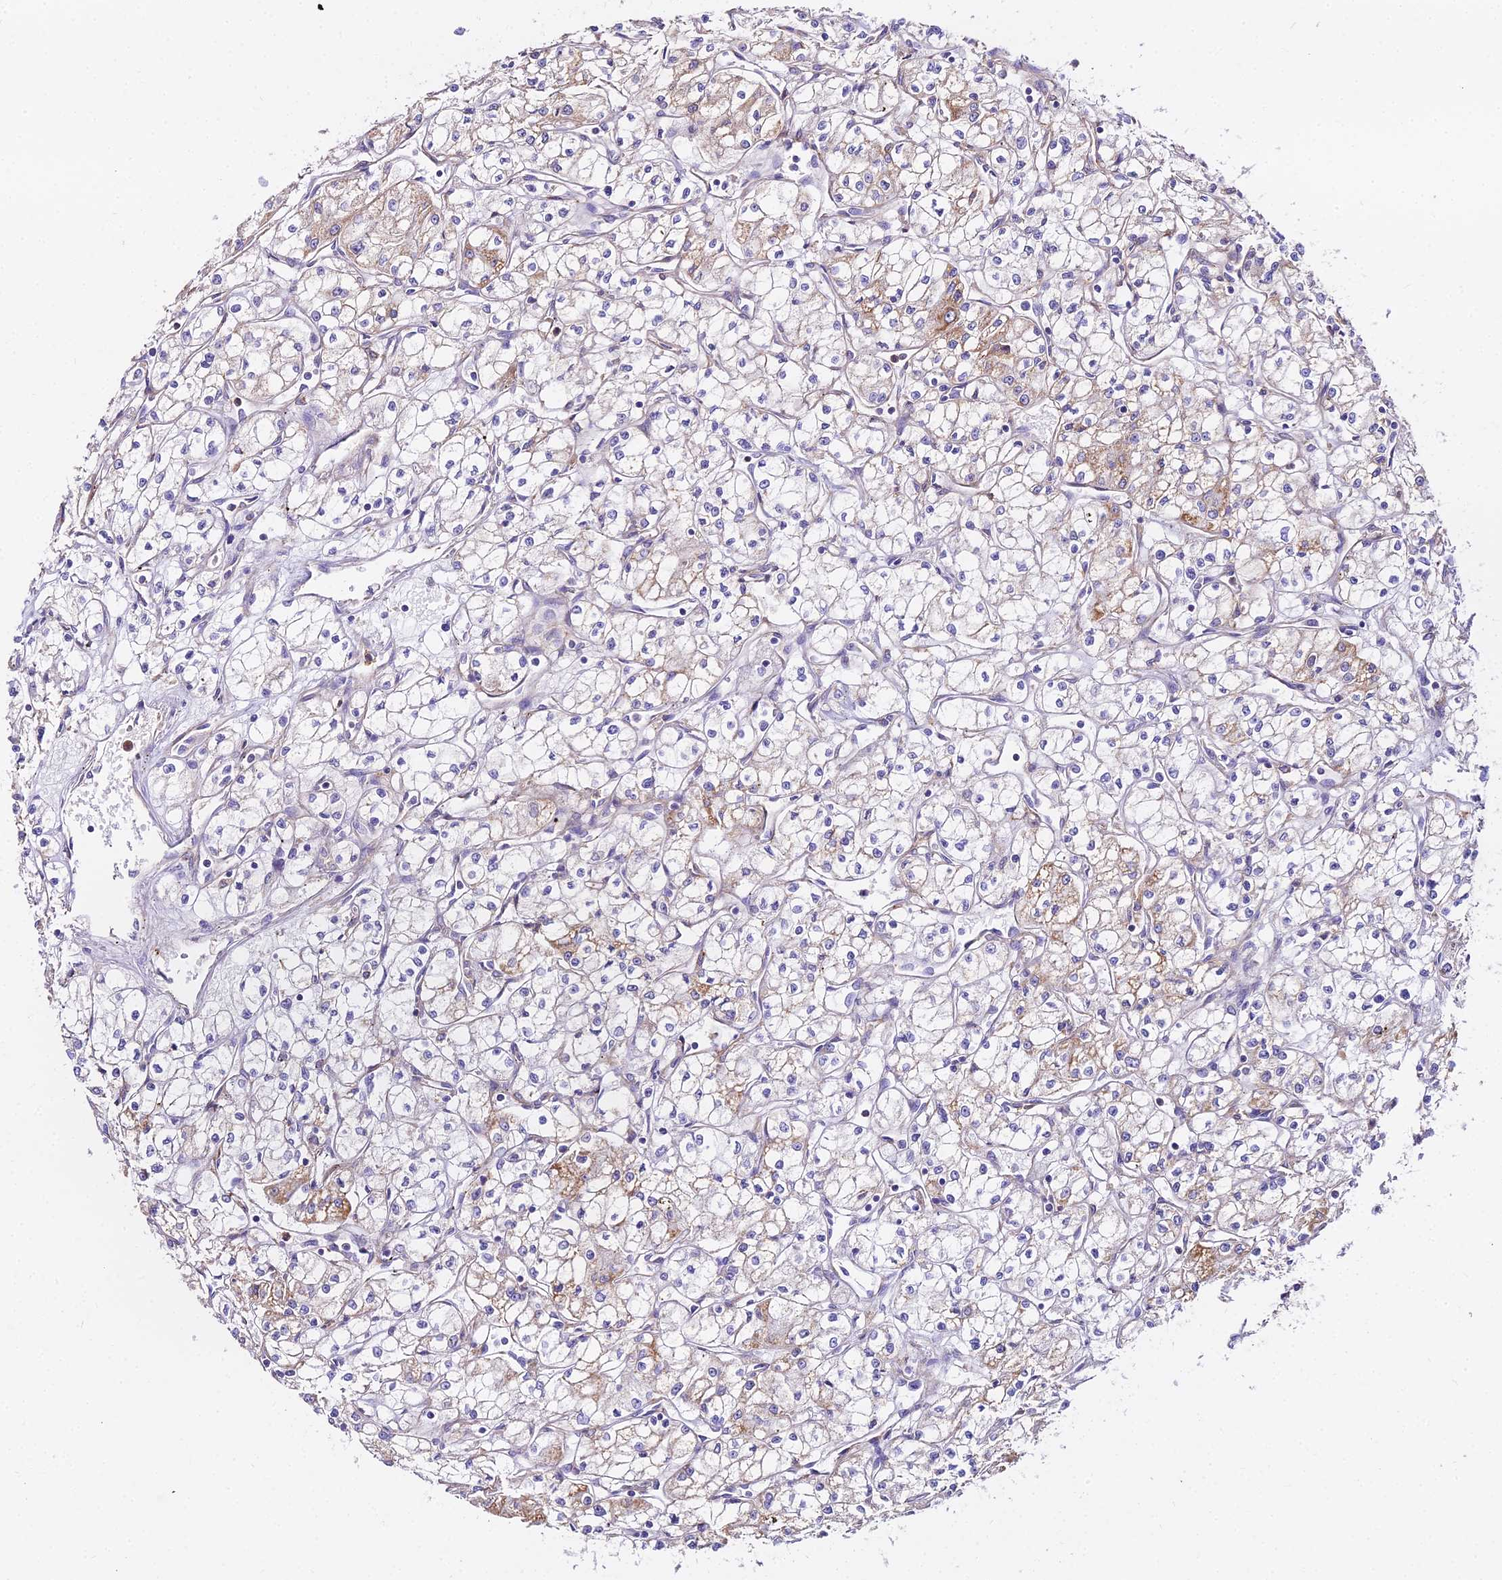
{"staining": {"intensity": "moderate", "quantity": "<25%", "location": "cytoplasmic/membranous"}, "tissue": "renal cancer", "cell_type": "Tumor cells", "image_type": "cancer", "snomed": [{"axis": "morphology", "description": "Adenocarcinoma, NOS"}, {"axis": "topography", "description": "Kidney"}], "caption": "Adenocarcinoma (renal) was stained to show a protein in brown. There is low levels of moderate cytoplasmic/membranous staining in approximately <25% of tumor cells.", "gene": "GLYAT", "patient": {"sex": "male", "age": 59}}